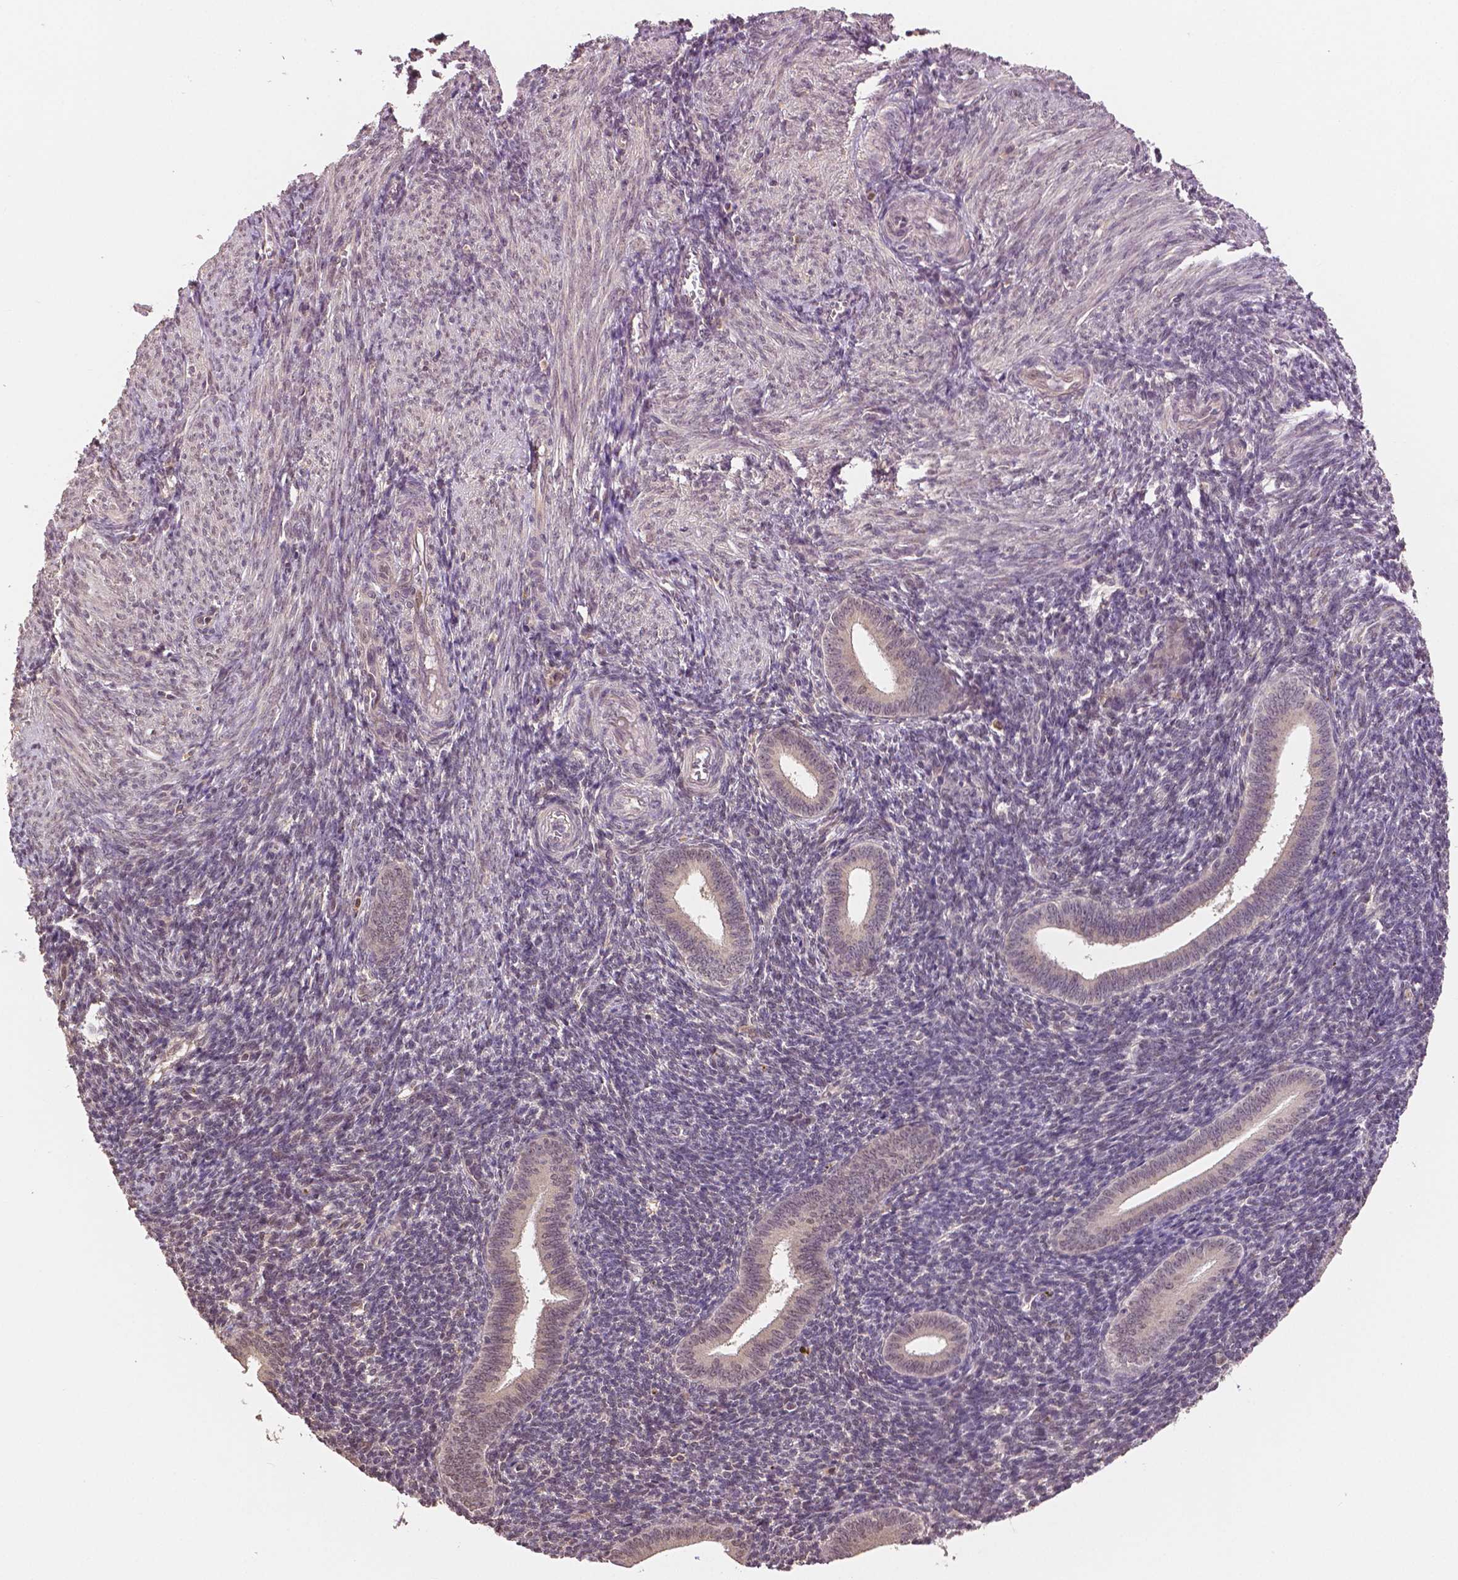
{"staining": {"intensity": "weak", "quantity": "<25%", "location": "nuclear"}, "tissue": "endometrium", "cell_type": "Cells in endometrial stroma", "image_type": "normal", "snomed": [{"axis": "morphology", "description": "Normal tissue, NOS"}, {"axis": "topography", "description": "Endometrium"}], "caption": "High magnification brightfield microscopy of unremarkable endometrium stained with DAB (brown) and counterstained with hematoxylin (blue): cells in endometrial stroma show no significant staining.", "gene": "MAP1LC3B", "patient": {"sex": "female", "age": 25}}